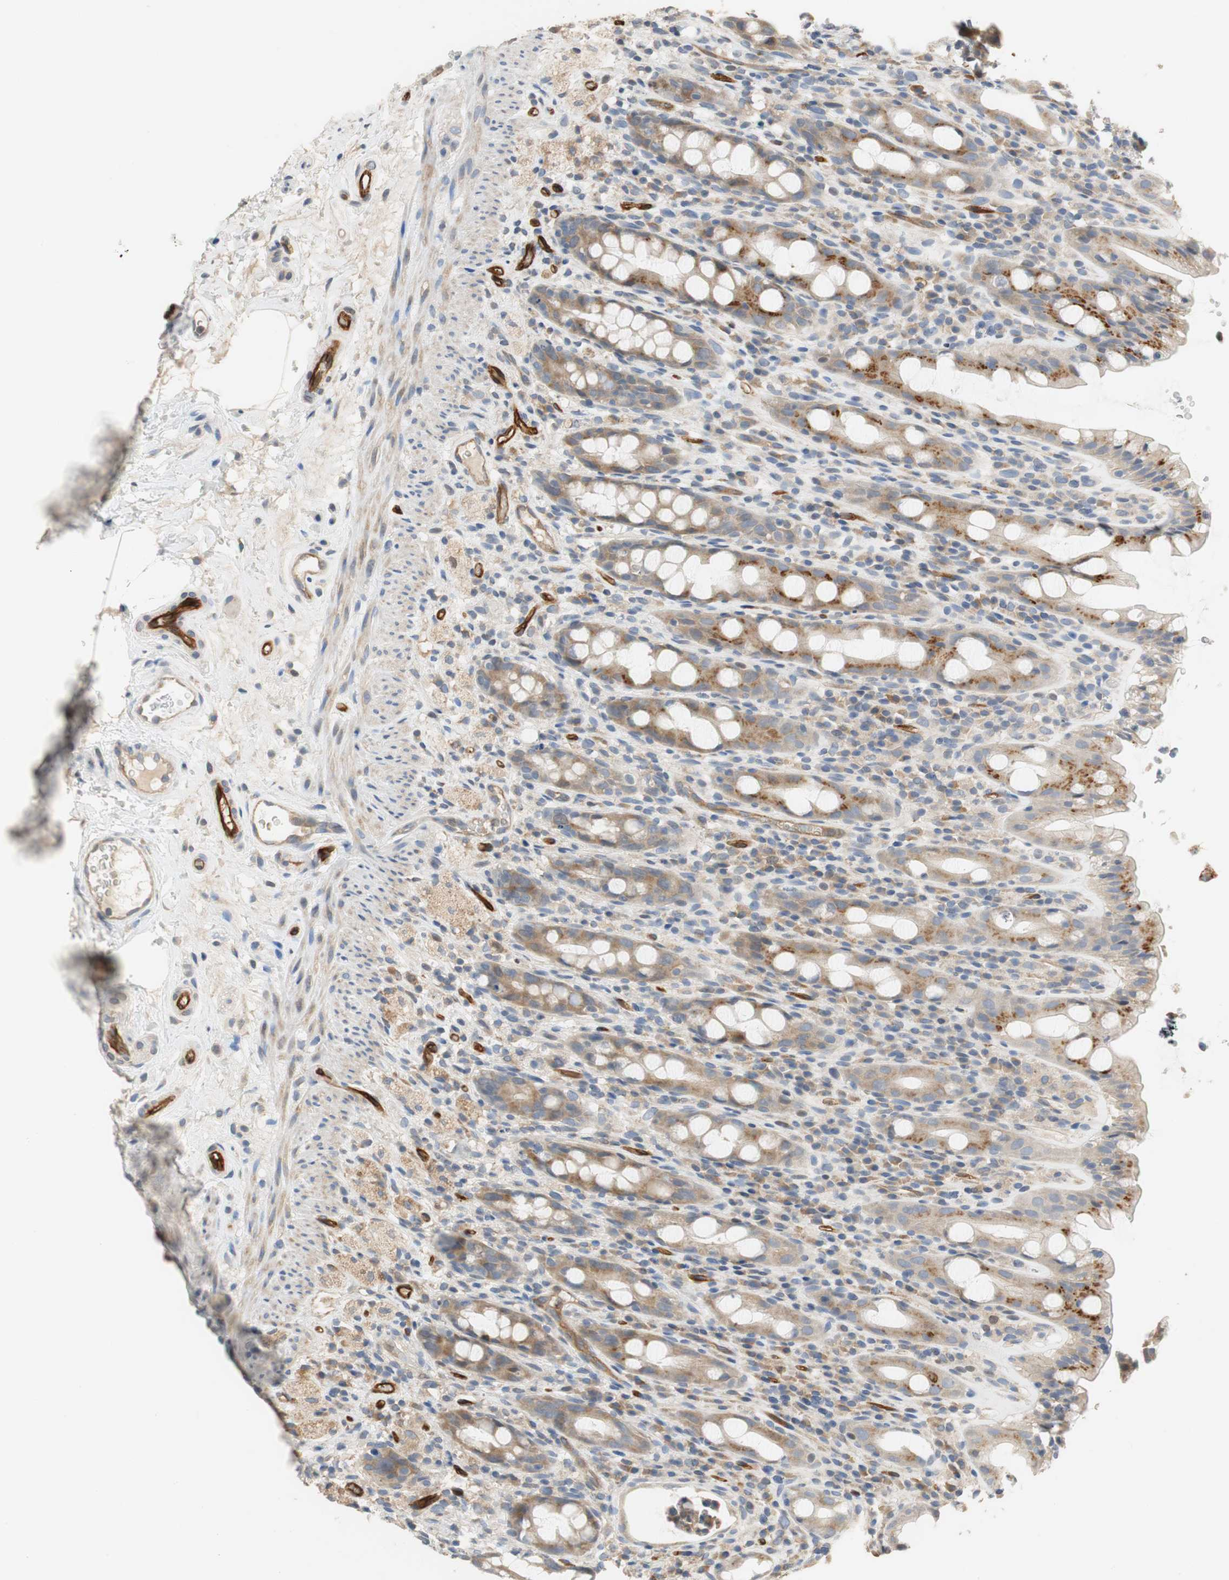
{"staining": {"intensity": "weak", "quantity": ">75%", "location": "cytoplasmic/membranous"}, "tissue": "rectum", "cell_type": "Glandular cells", "image_type": "normal", "snomed": [{"axis": "morphology", "description": "Normal tissue, NOS"}, {"axis": "topography", "description": "Rectum"}], "caption": "Brown immunohistochemical staining in normal human rectum demonstrates weak cytoplasmic/membranous staining in about >75% of glandular cells.", "gene": "ALPL", "patient": {"sex": "male", "age": 44}}